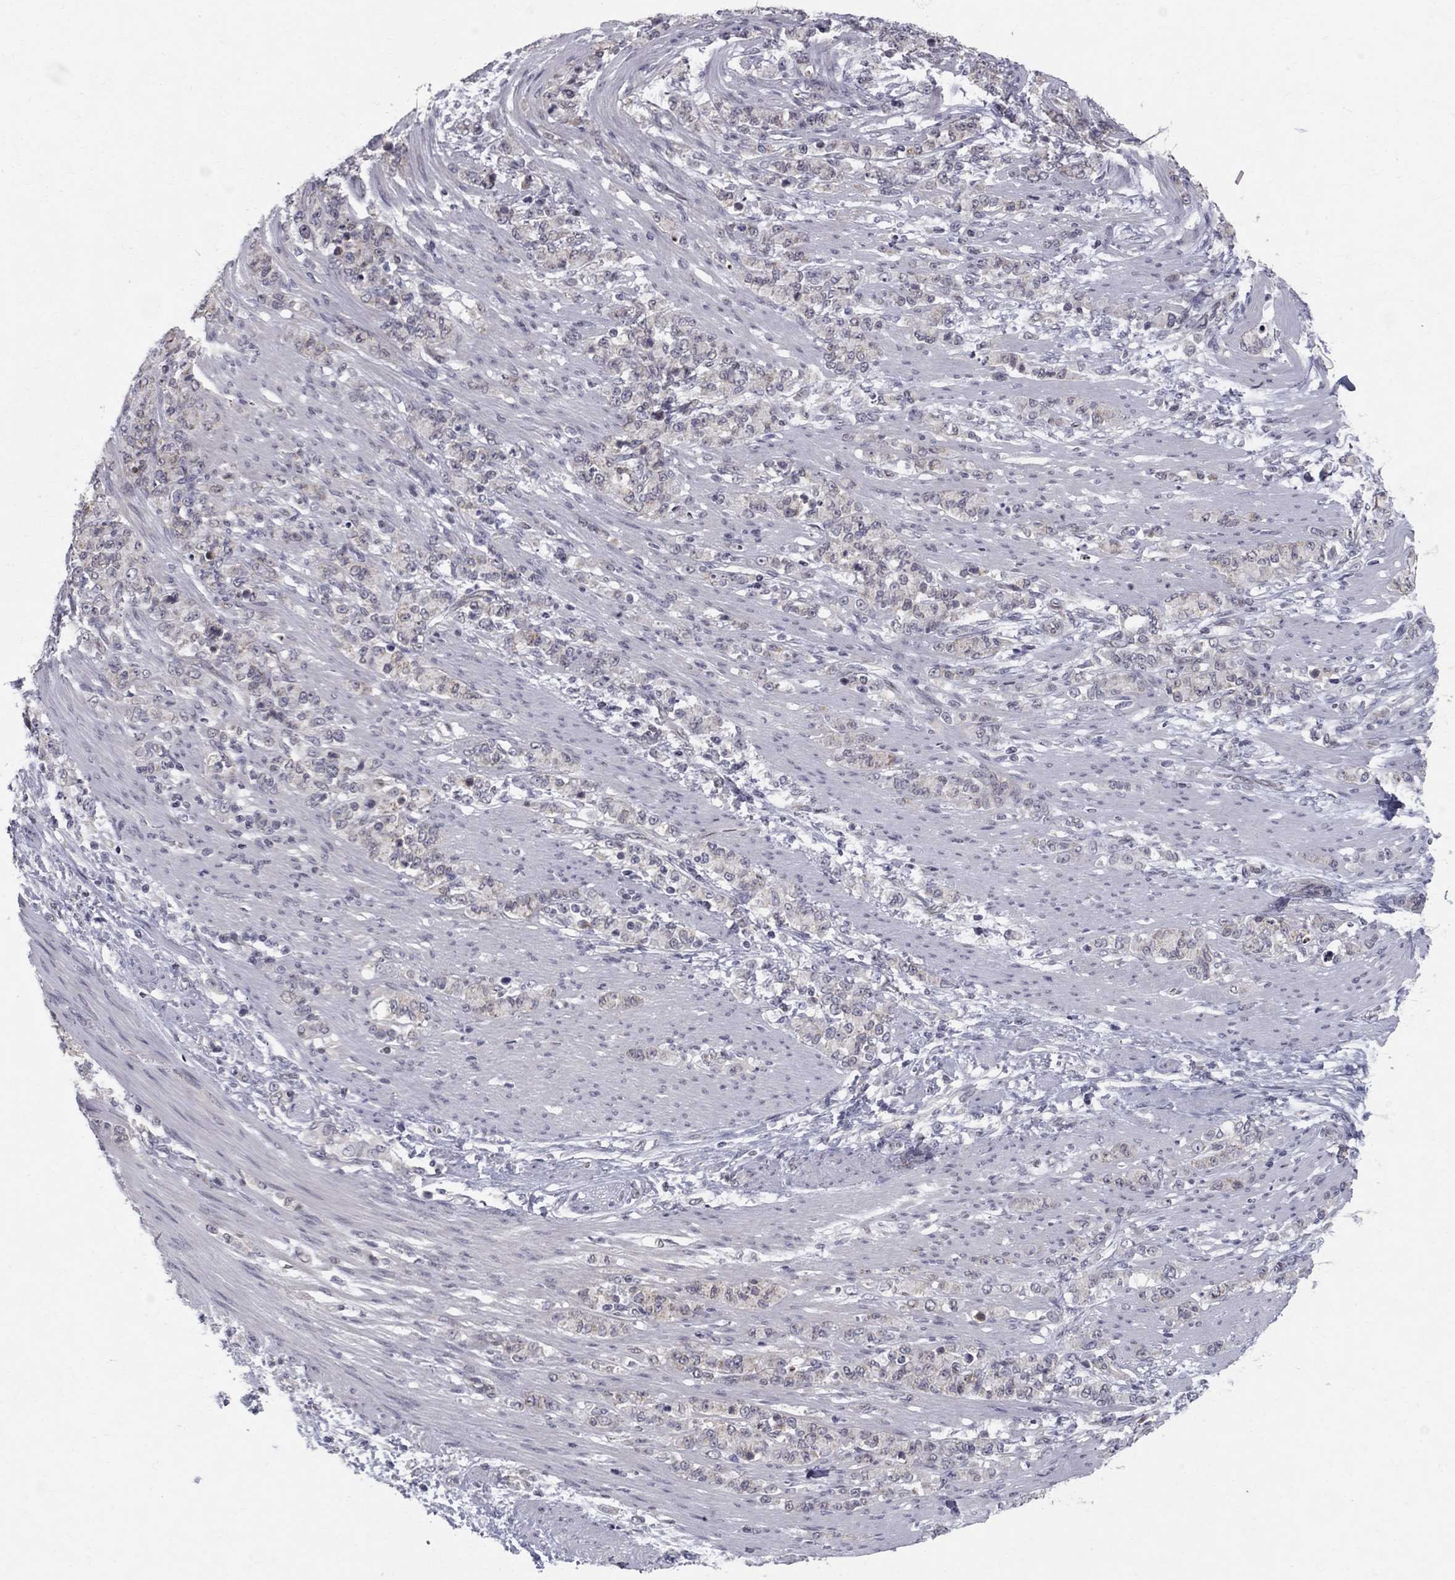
{"staining": {"intensity": "negative", "quantity": "none", "location": "none"}, "tissue": "stomach cancer", "cell_type": "Tumor cells", "image_type": "cancer", "snomed": [{"axis": "morphology", "description": "Normal tissue, NOS"}, {"axis": "morphology", "description": "Adenocarcinoma, NOS"}, {"axis": "topography", "description": "Stomach"}], "caption": "Photomicrograph shows no significant protein staining in tumor cells of stomach adenocarcinoma. (Immunohistochemistry (ihc), brightfield microscopy, high magnification).", "gene": "CLIC6", "patient": {"sex": "female", "age": 79}}